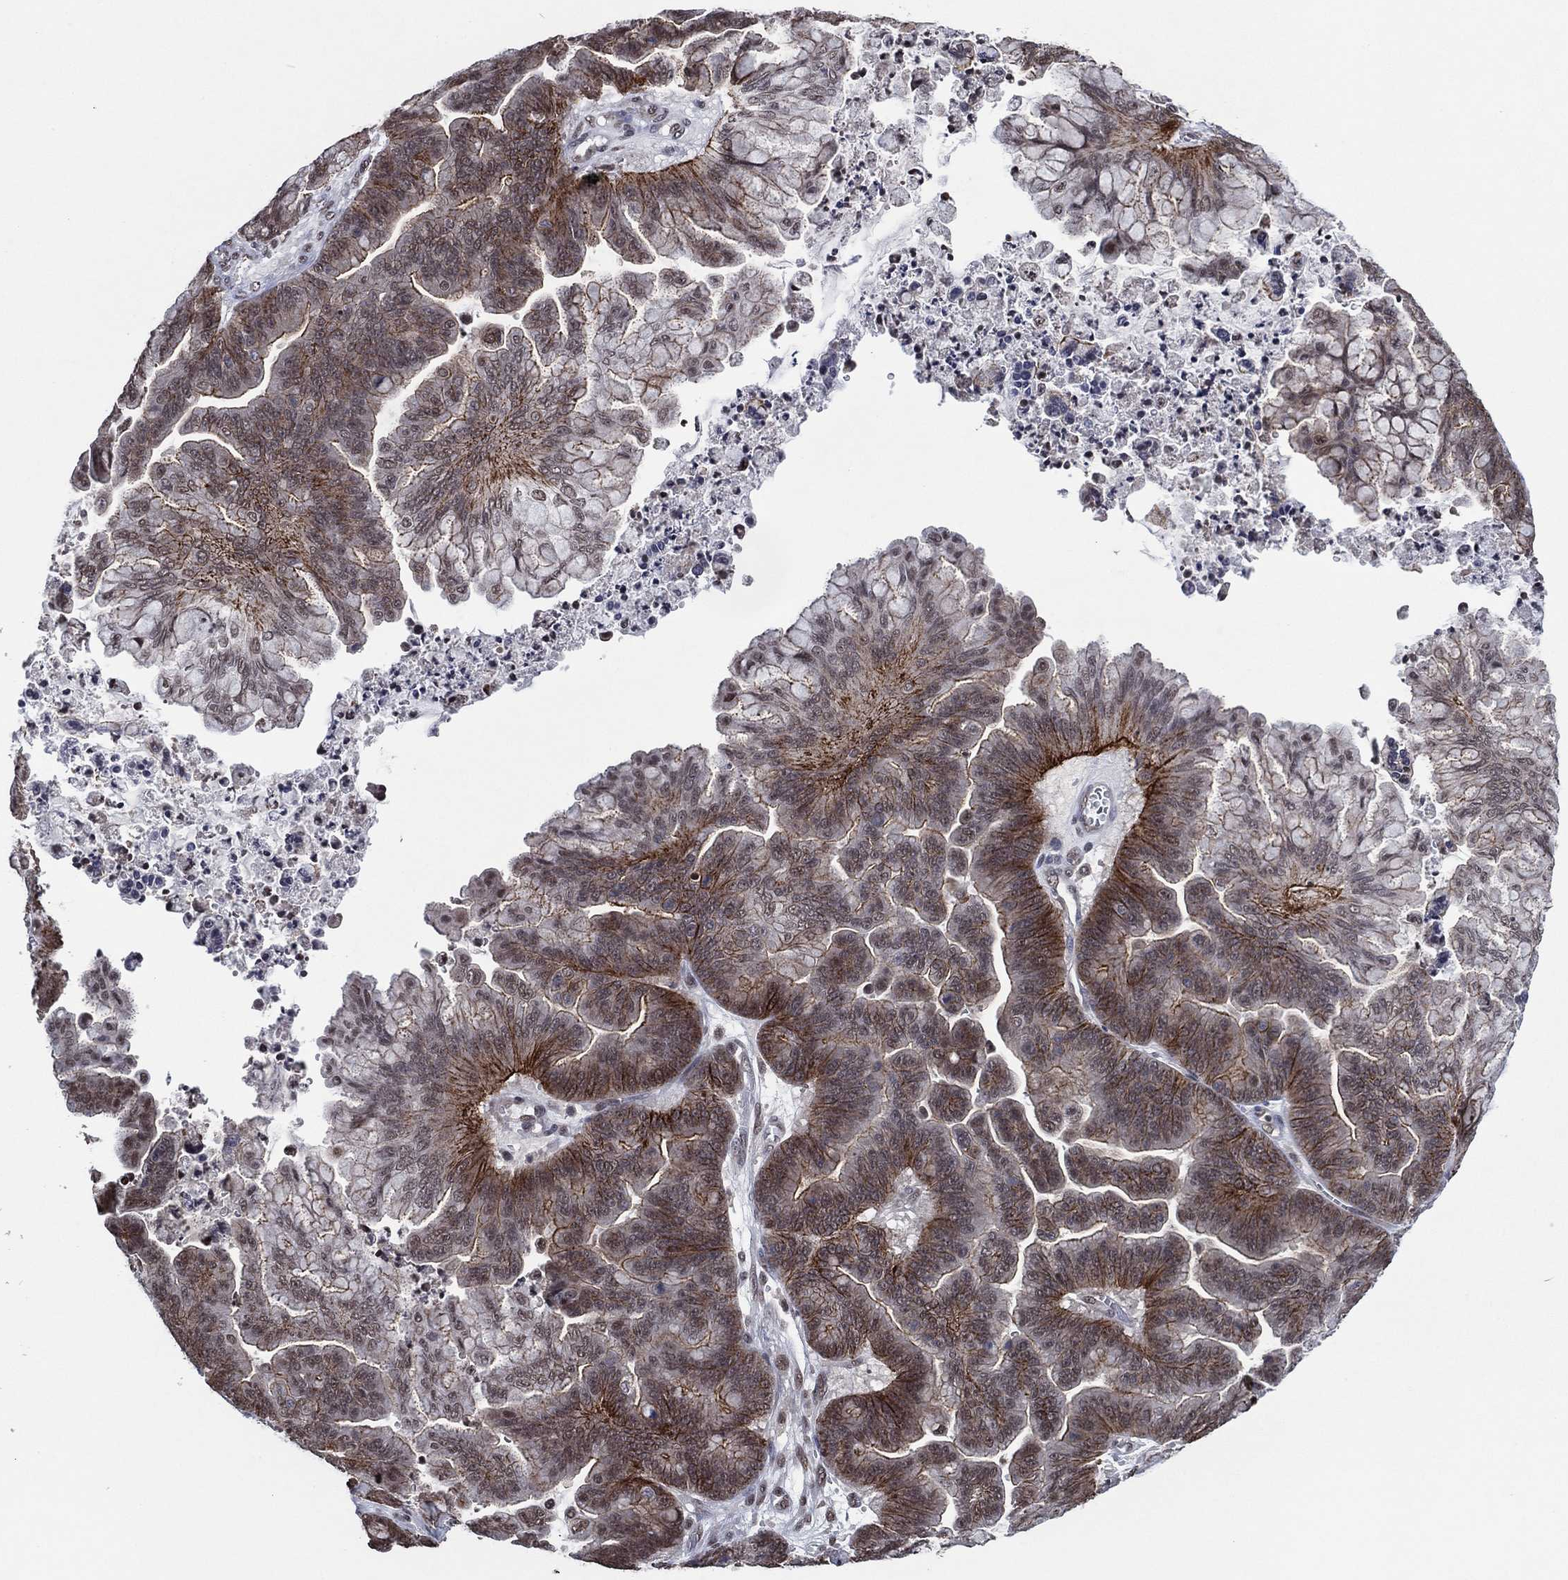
{"staining": {"intensity": "strong", "quantity": "<25%", "location": "cytoplasmic/membranous"}, "tissue": "ovarian cancer", "cell_type": "Tumor cells", "image_type": "cancer", "snomed": [{"axis": "morphology", "description": "Cystadenocarcinoma, mucinous, NOS"}, {"axis": "topography", "description": "Ovary"}], "caption": "Human ovarian cancer (mucinous cystadenocarcinoma) stained for a protein (brown) shows strong cytoplasmic/membranous positive staining in about <25% of tumor cells.", "gene": "ZBTB42", "patient": {"sex": "female", "age": 67}}